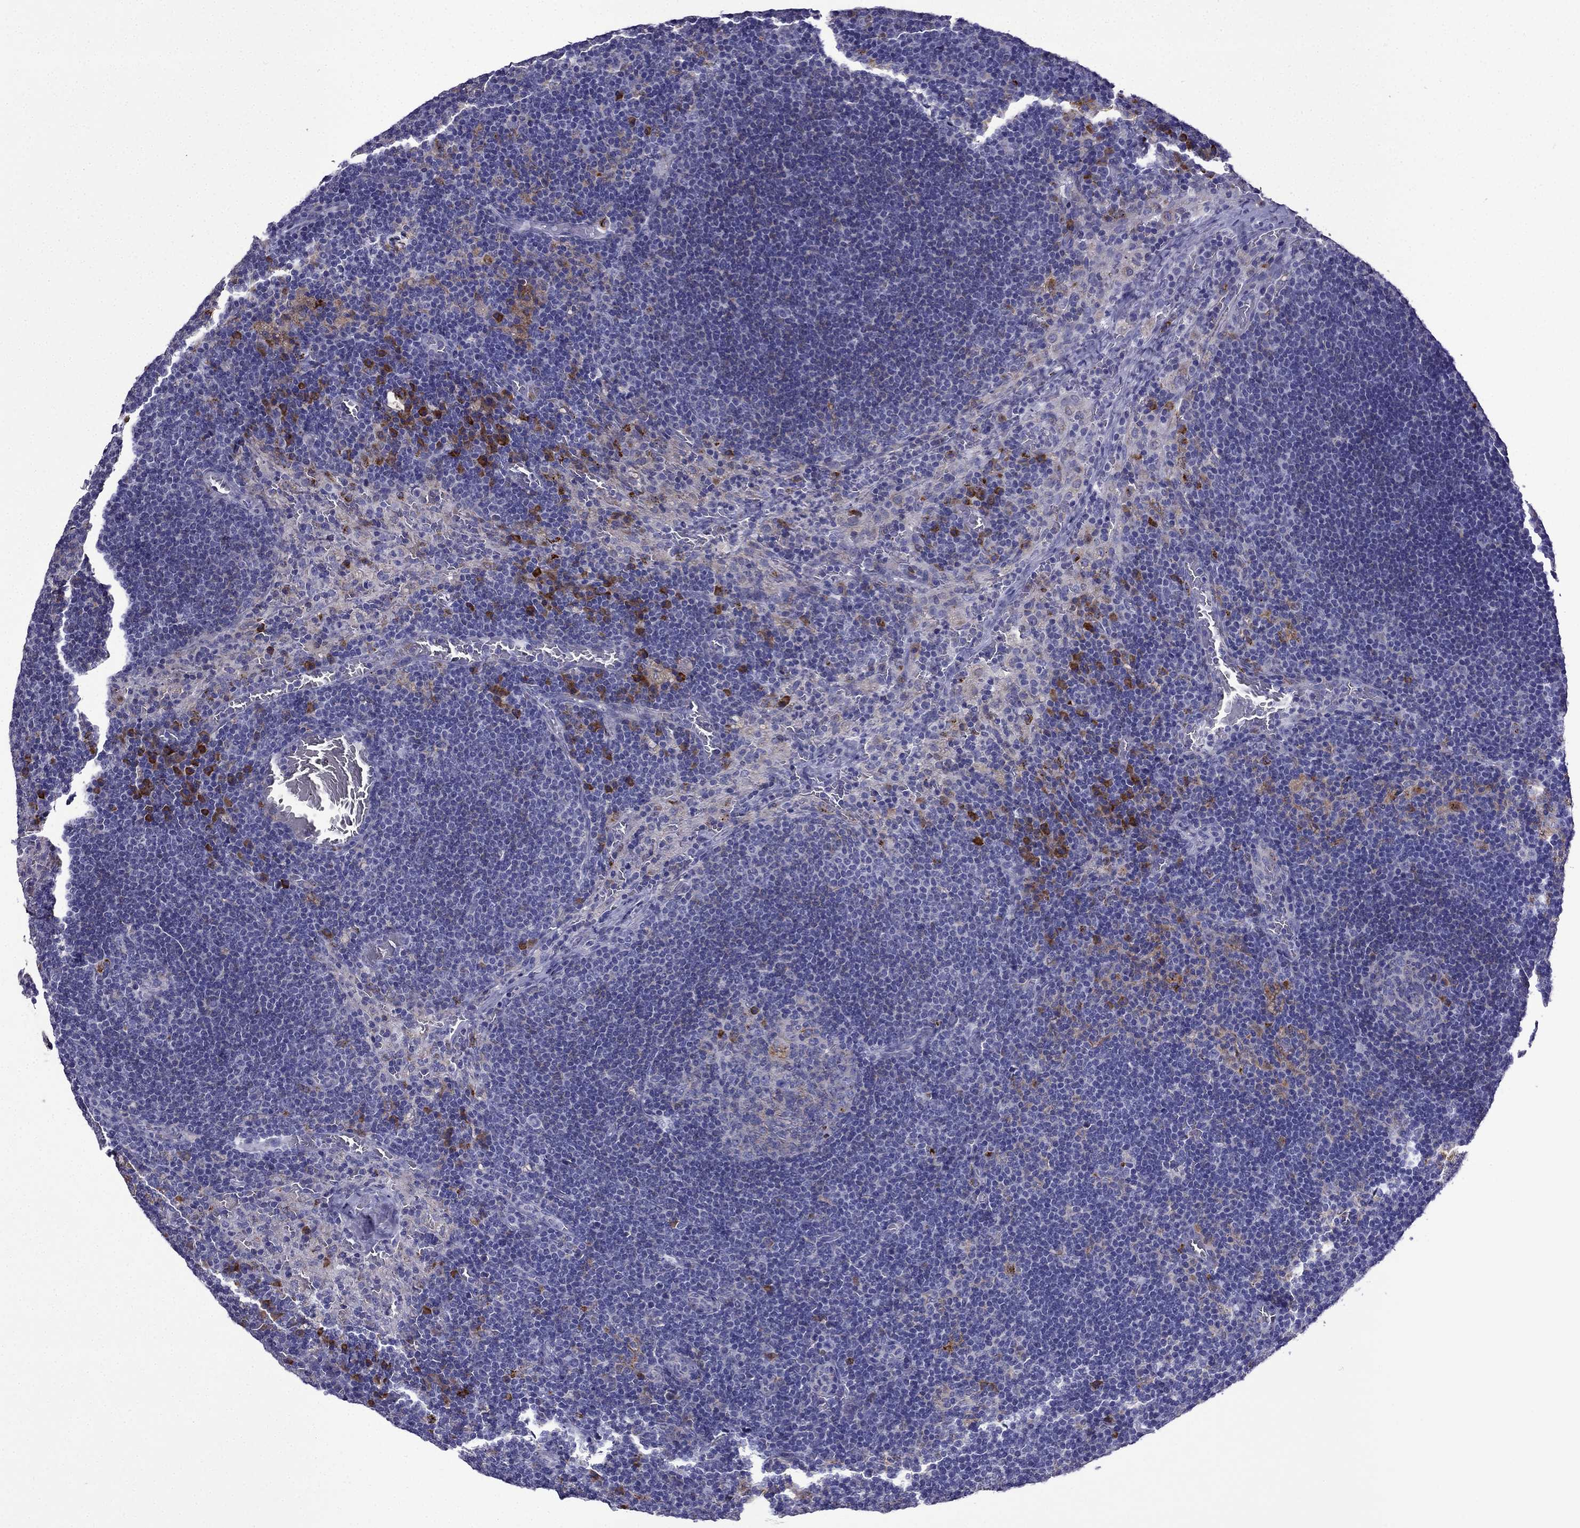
{"staining": {"intensity": "negative", "quantity": "none", "location": "none"}, "tissue": "lymph node", "cell_type": "Germinal center cells", "image_type": "normal", "snomed": [{"axis": "morphology", "description": "Normal tissue, NOS"}, {"axis": "topography", "description": "Lymph node"}], "caption": "DAB immunohistochemical staining of normal human lymph node displays no significant staining in germinal center cells. (DAB (3,3'-diaminobenzidine) immunohistochemistry (IHC) visualized using brightfield microscopy, high magnification).", "gene": "TSSK4", "patient": {"sex": "male", "age": 63}}